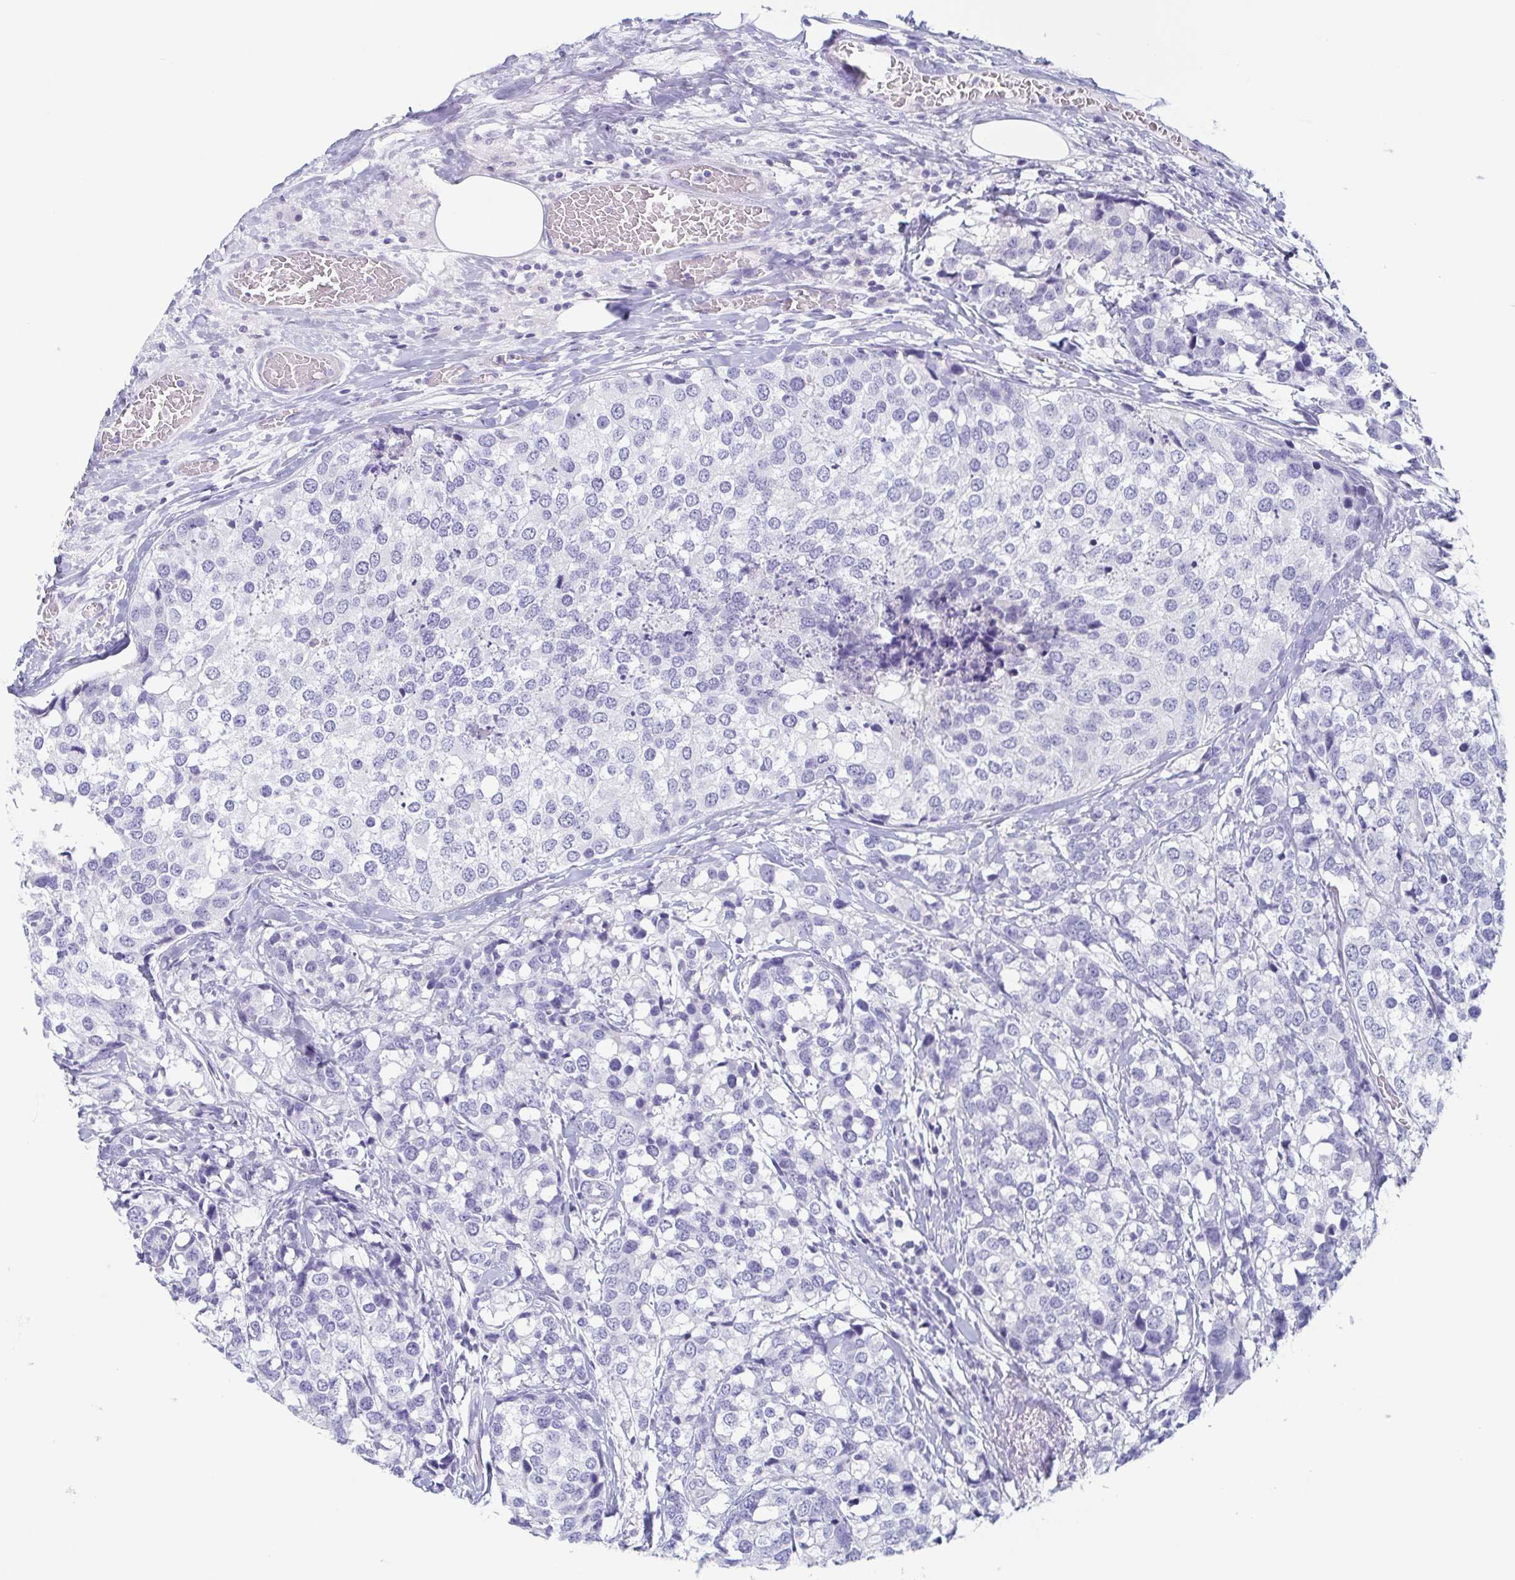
{"staining": {"intensity": "negative", "quantity": "none", "location": "none"}, "tissue": "breast cancer", "cell_type": "Tumor cells", "image_type": "cancer", "snomed": [{"axis": "morphology", "description": "Lobular carcinoma"}, {"axis": "topography", "description": "Breast"}], "caption": "Immunohistochemical staining of lobular carcinoma (breast) demonstrates no significant expression in tumor cells.", "gene": "TAGLN3", "patient": {"sex": "female", "age": 59}}